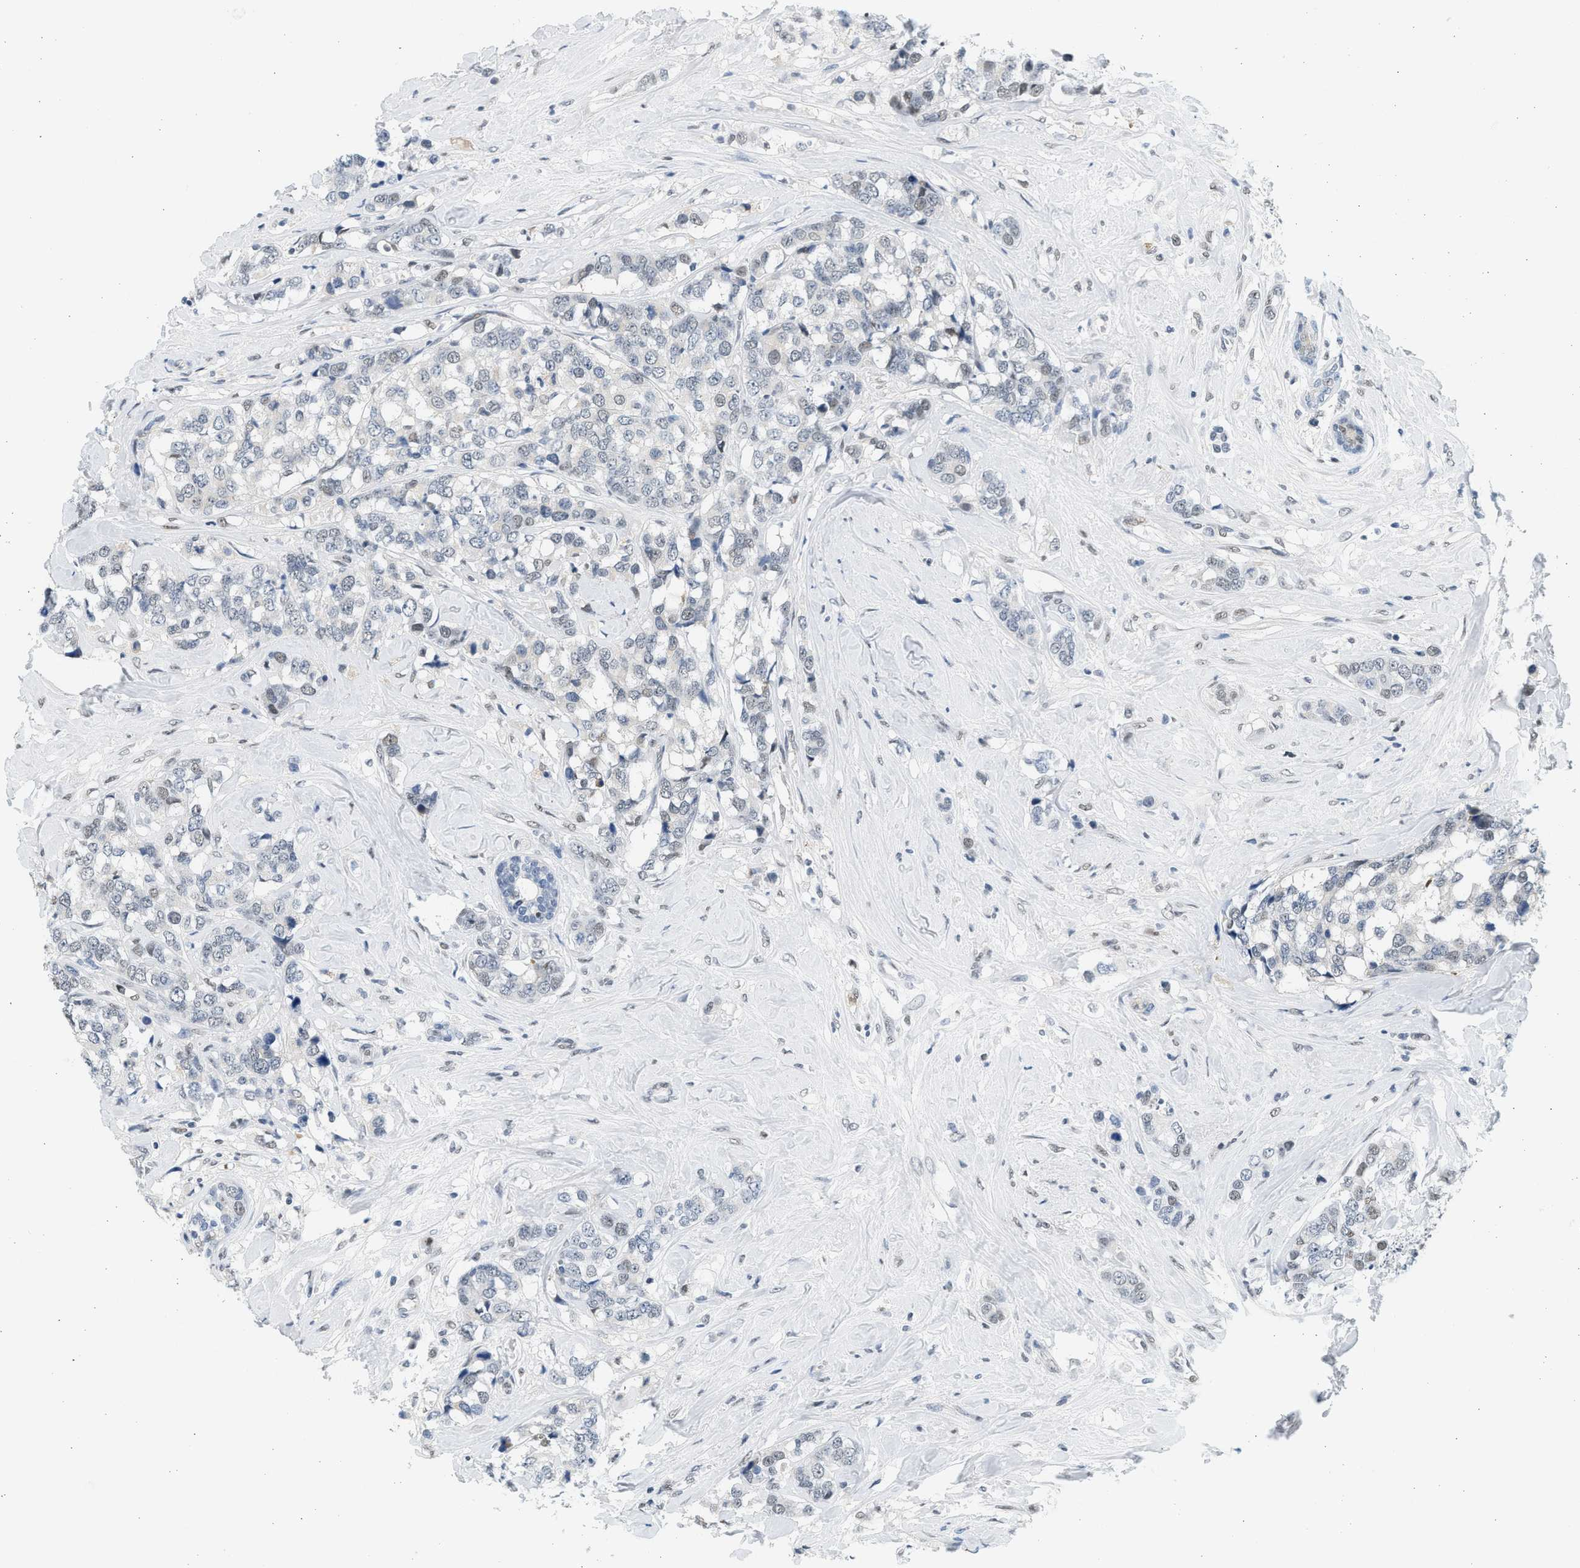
{"staining": {"intensity": "weak", "quantity": "<25%", "location": "nuclear"}, "tissue": "breast cancer", "cell_type": "Tumor cells", "image_type": "cancer", "snomed": [{"axis": "morphology", "description": "Lobular carcinoma"}, {"axis": "topography", "description": "Breast"}], "caption": "The histopathology image demonstrates no staining of tumor cells in breast cancer (lobular carcinoma).", "gene": "HIPK1", "patient": {"sex": "female", "age": 59}}